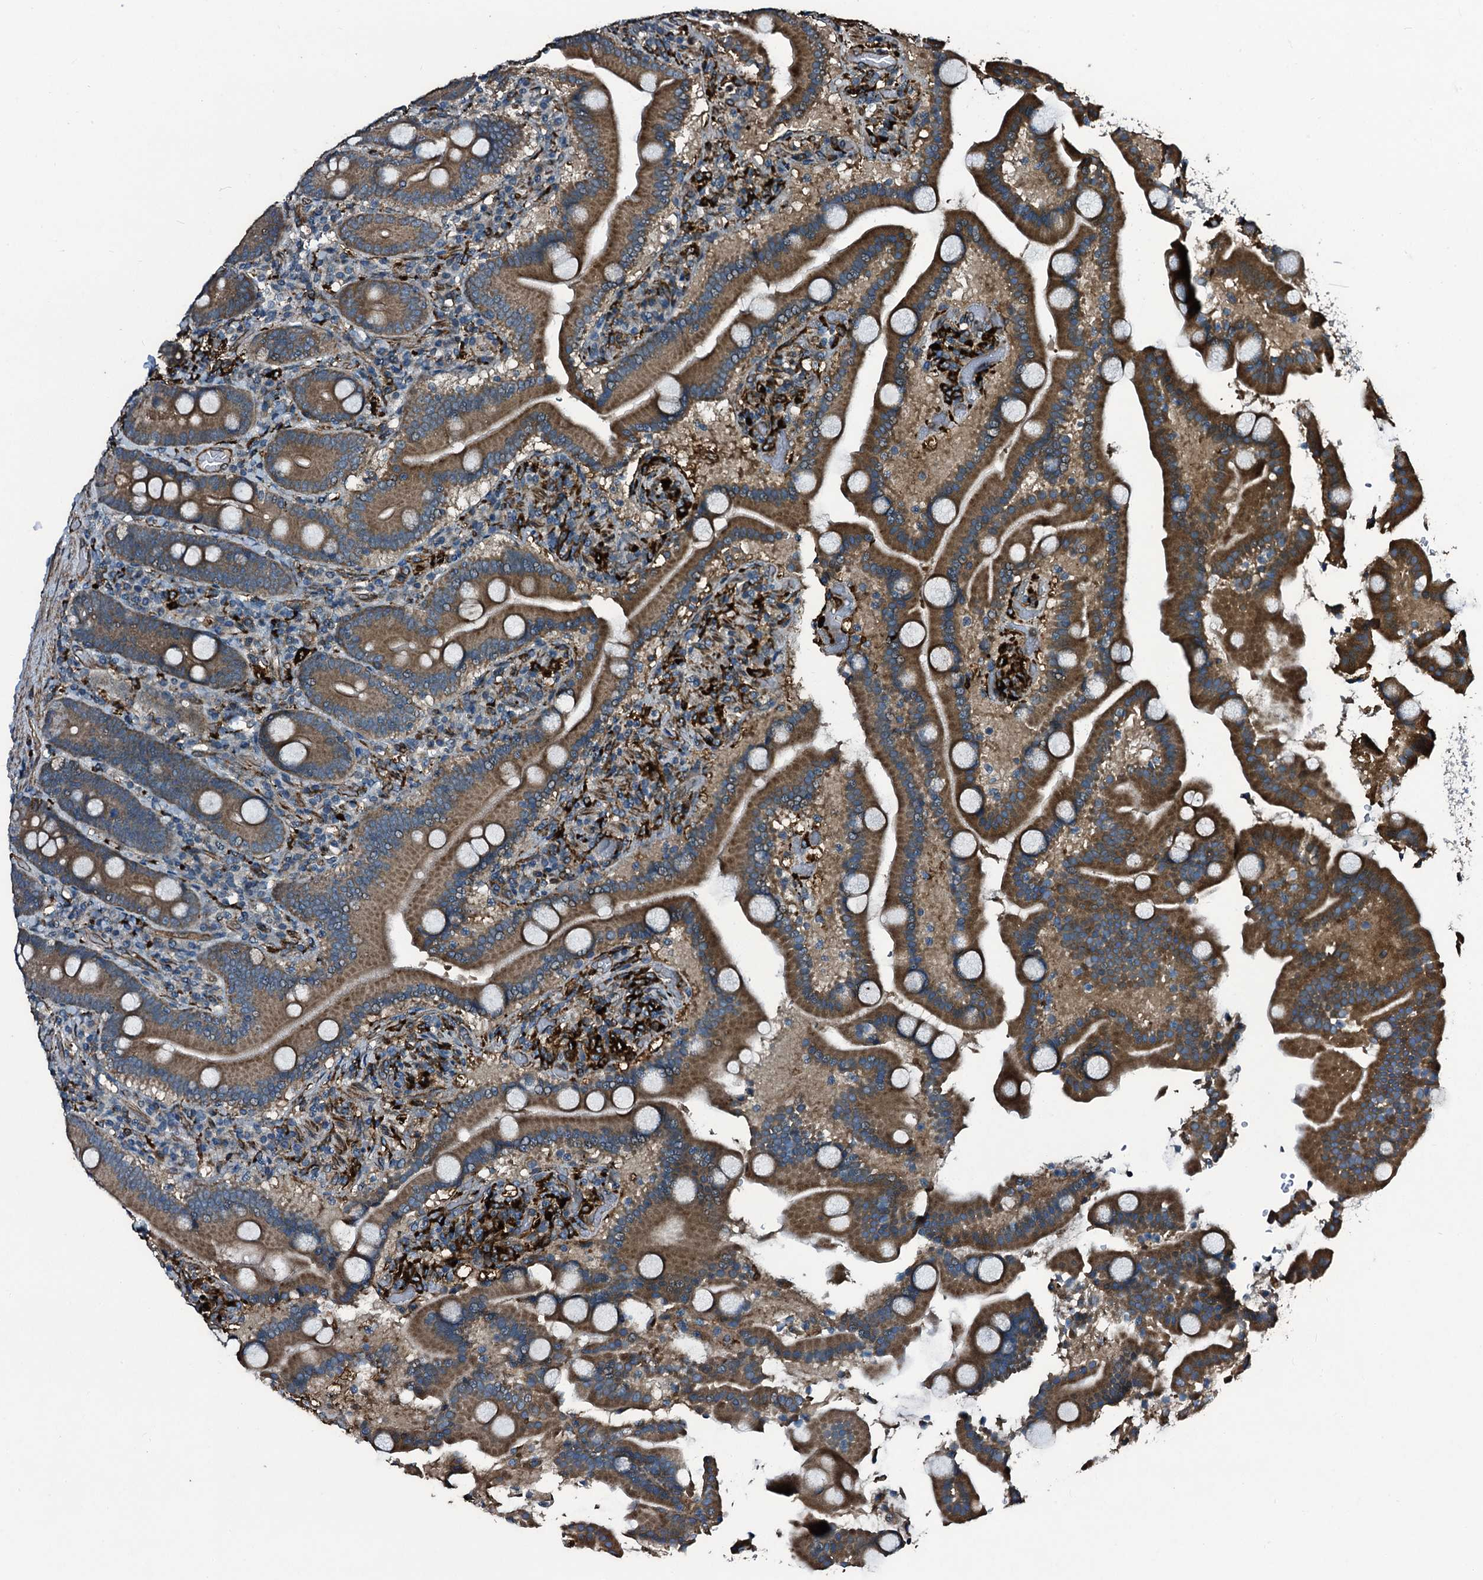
{"staining": {"intensity": "strong", "quantity": ">75%", "location": "cytoplasmic/membranous"}, "tissue": "duodenum", "cell_type": "Glandular cells", "image_type": "normal", "snomed": [{"axis": "morphology", "description": "Normal tissue, NOS"}, {"axis": "topography", "description": "Duodenum"}], "caption": "Immunohistochemistry (DAB) staining of normal human duodenum reveals strong cytoplasmic/membranous protein staining in approximately >75% of glandular cells. The protein of interest is stained brown, and the nuclei are stained in blue (DAB IHC with brightfield microscopy, high magnification).", "gene": "TPGS2", "patient": {"sex": "male", "age": 55}}